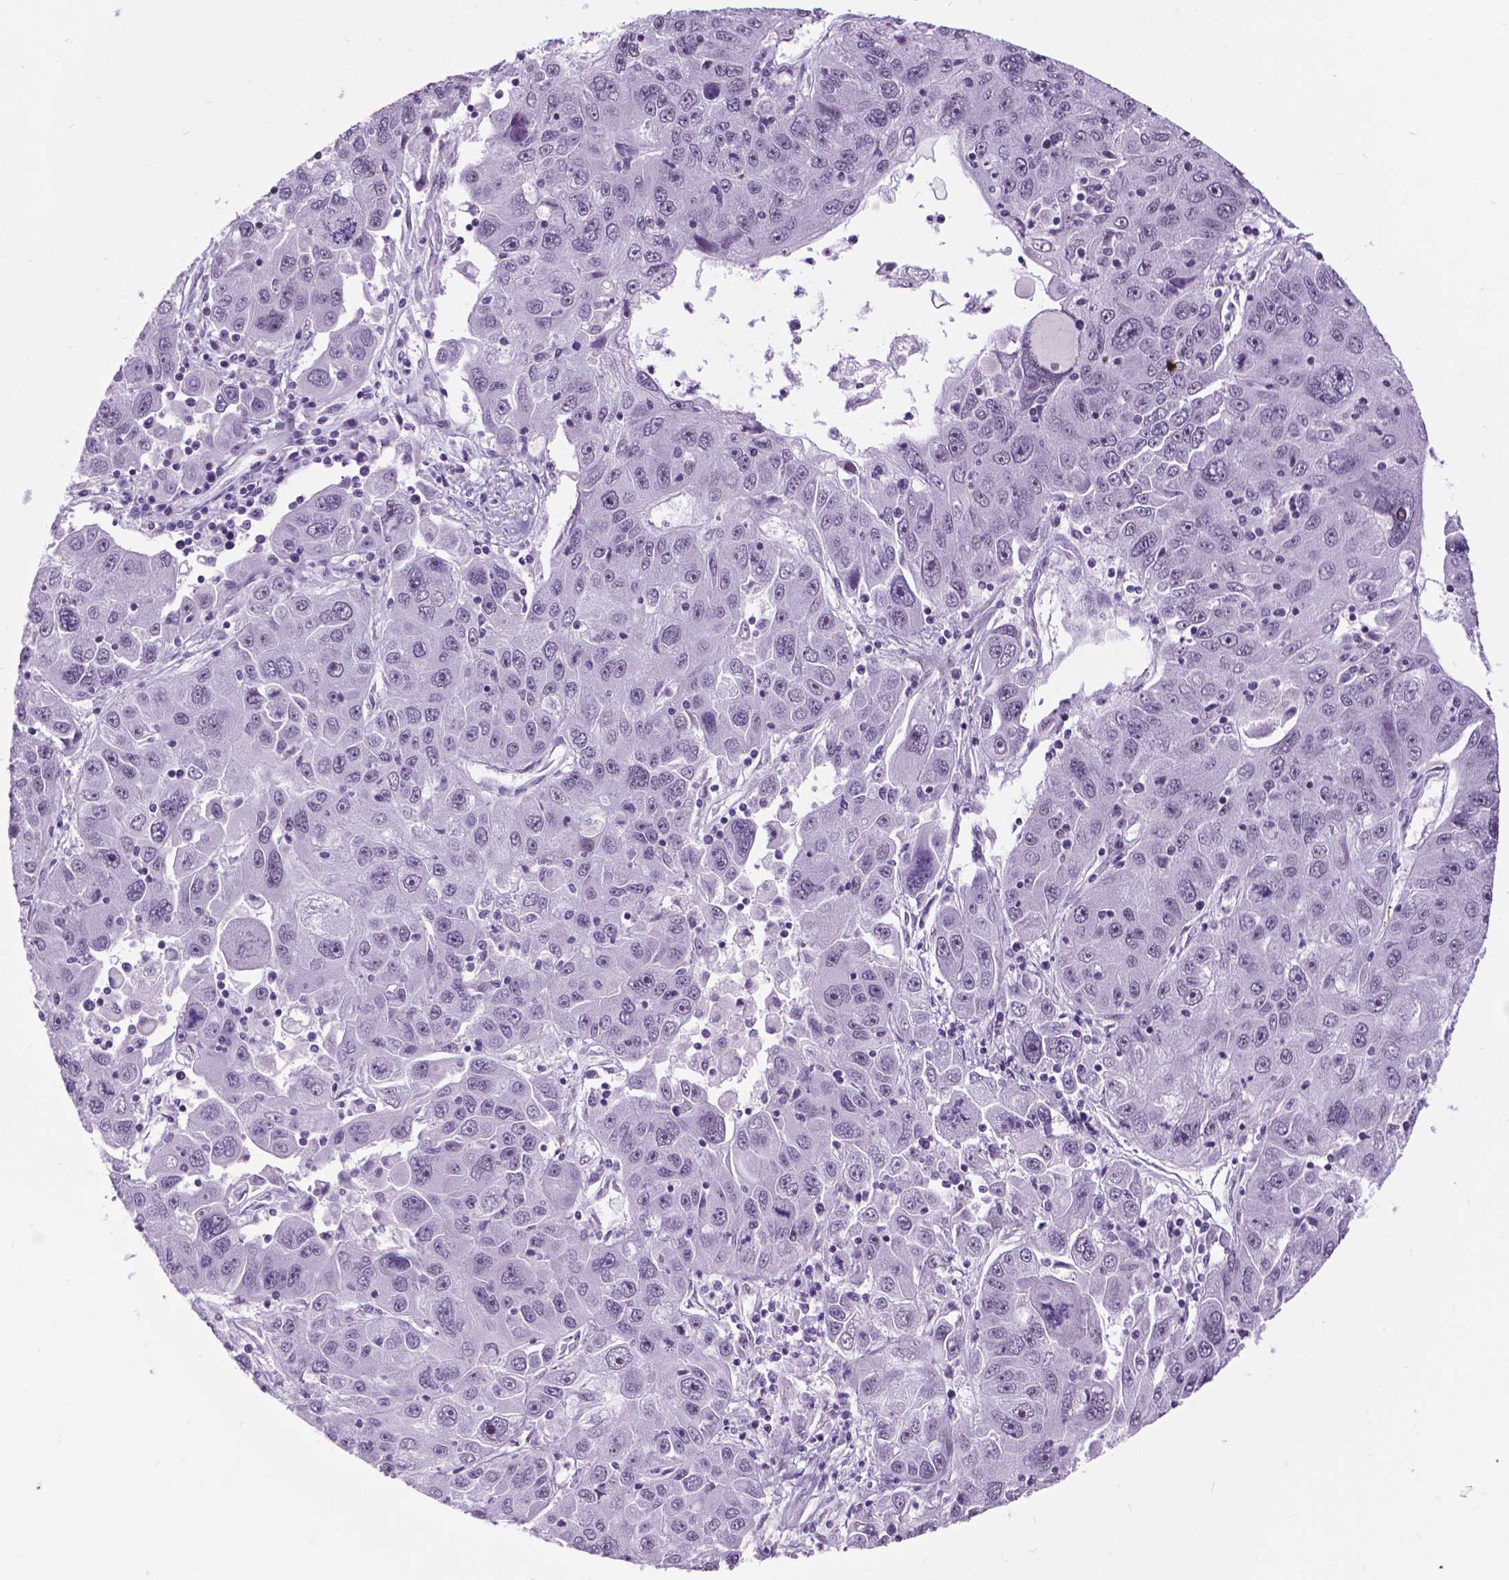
{"staining": {"intensity": "negative", "quantity": "none", "location": "none"}, "tissue": "stomach cancer", "cell_type": "Tumor cells", "image_type": "cancer", "snomed": [{"axis": "morphology", "description": "Adenocarcinoma, NOS"}, {"axis": "topography", "description": "Stomach"}], "caption": "Image shows no significant protein positivity in tumor cells of adenocarcinoma (stomach).", "gene": "DPF3", "patient": {"sex": "male", "age": 56}}